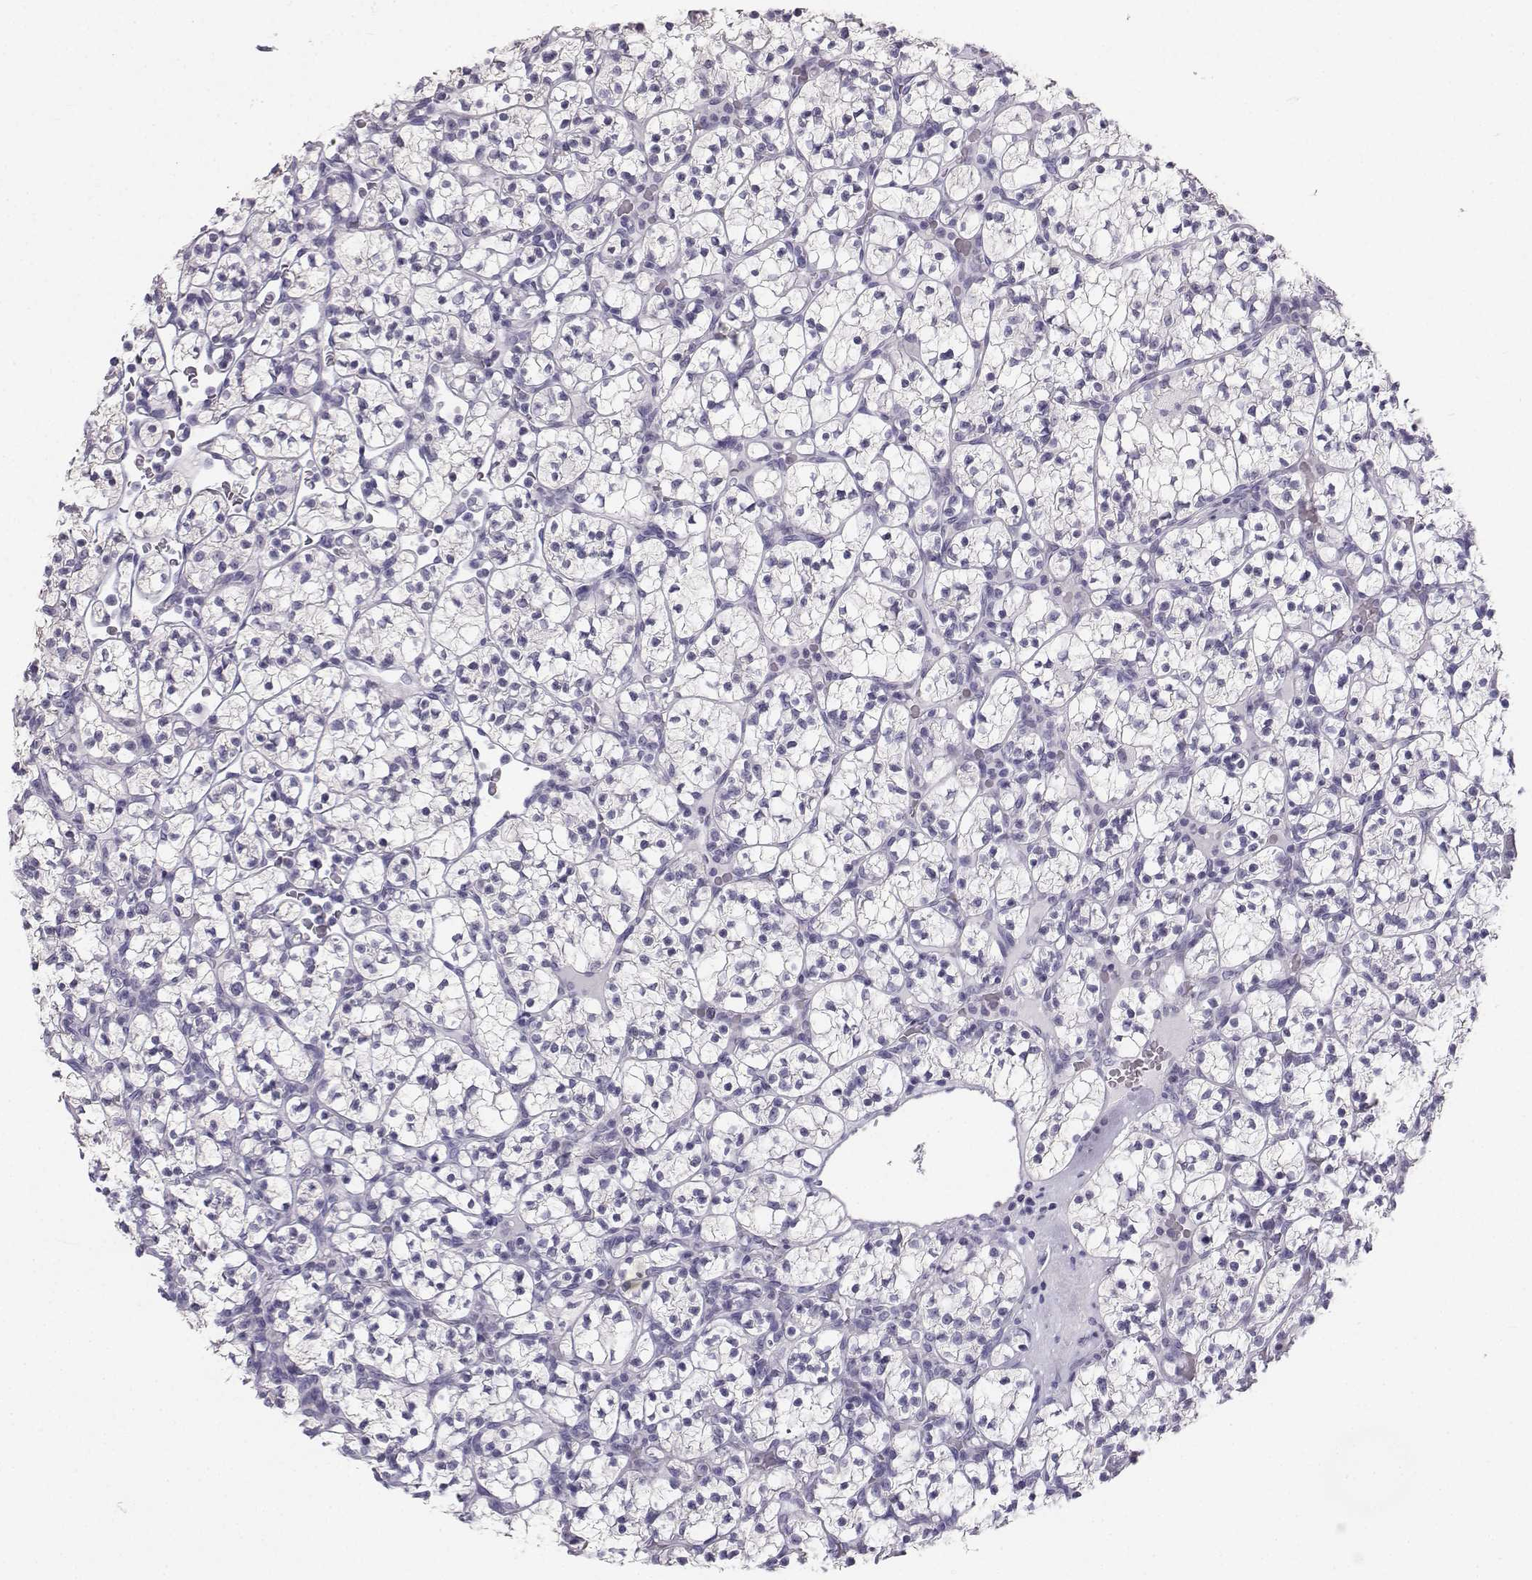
{"staining": {"intensity": "negative", "quantity": "none", "location": "none"}, "tissue": "renal cancer", "cell_type": "Tumor cells", "image_type": "cancer", "snomed": [{"axis": "morphology", "description": "Adenocarcinoma, NOS"}, {"axis": "topography", "description": "Kidney"}], "caption": "There is no significant expression in tumor cells of adenocarcinoma (renal).", "gene": "SYCE1", "patient": {"sex": "female", "age": 89}}